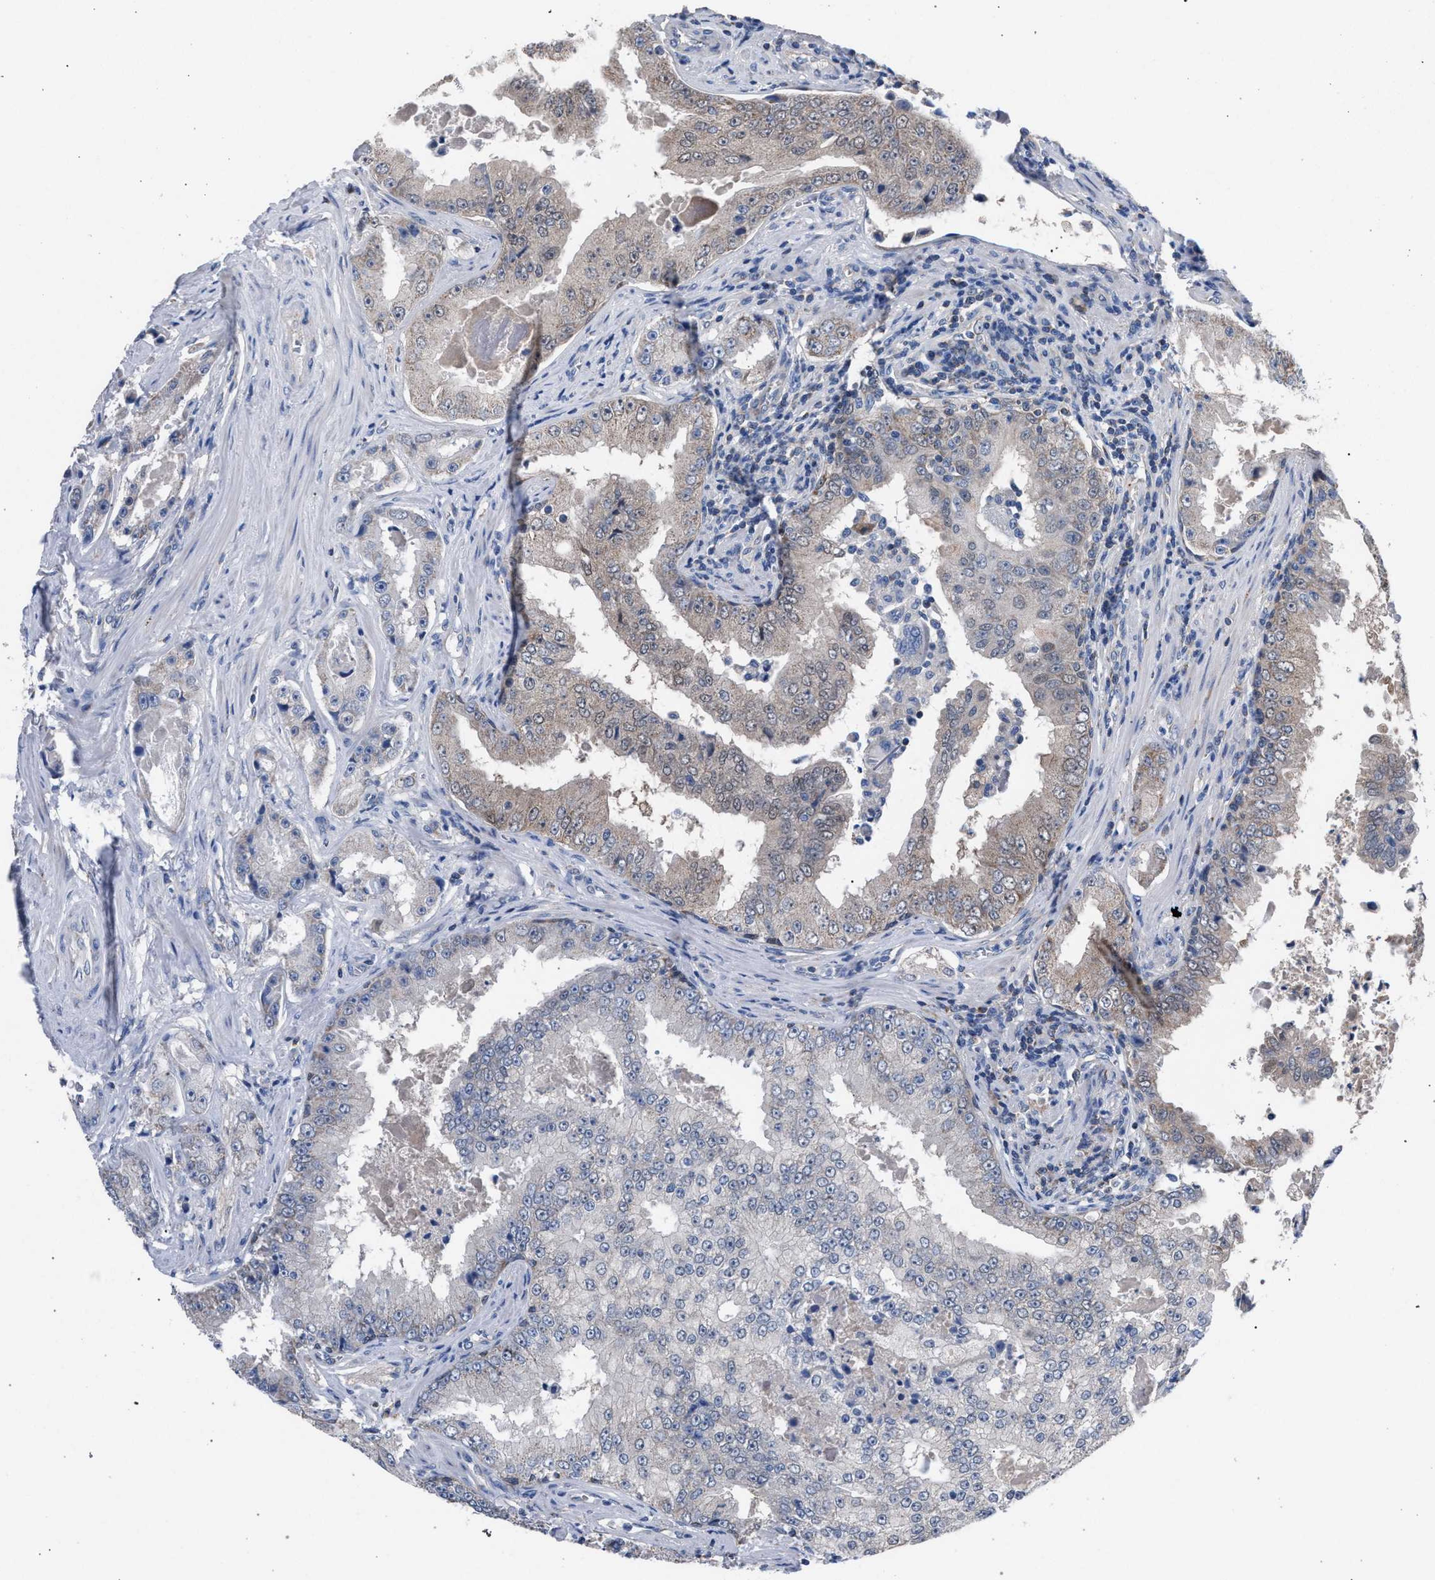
{"staining": {"intensity": "negative", "quantity": "none", "location": "none"}, "tissue": "prostate cancer", "cell_type": "Tumor cells", "image_type": "cancer", "snomed": [{"axis": "morphology", "description": "Adenocarcinoma, High grade"}, {"axis": "topography", "description": "Prostate"}], "caption": "This histopathology image is of prostate cancer stained with IHC to label a protein in brown with the nuclei are counter-stained blue. There is no staining in tumor cells.", "gene": "CRYZ", "patient": {"sex": "male", "age": 73}}